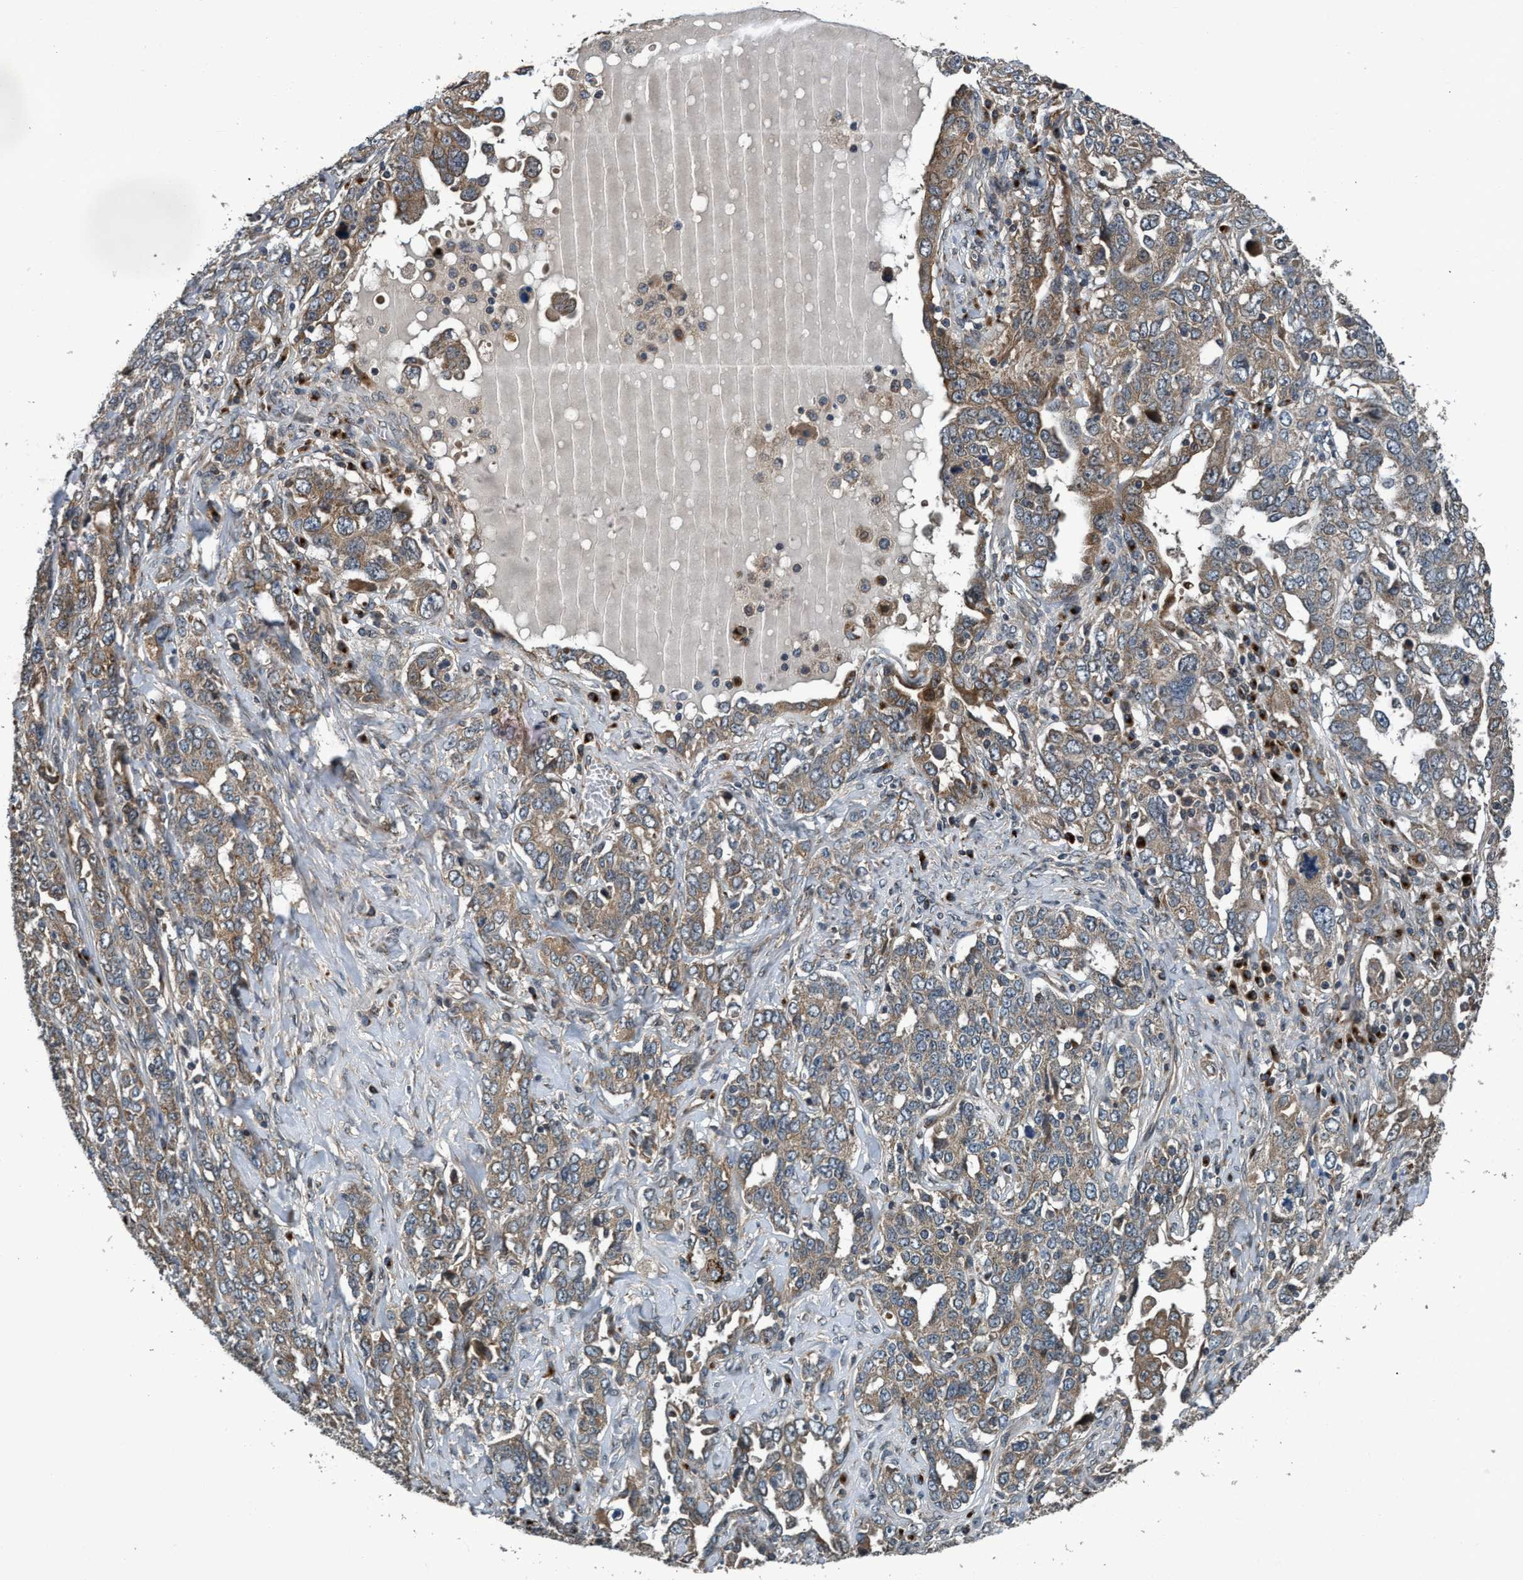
{"staining": {"intensity": "weak", "quantity": ">75%", "location": "cytoplasmic/membranous"}, "tissue": "ovarian cancer", "cell_type": "Tumor cells", "image_type": "cancer", "snomed": [{"axis": "morphology", "description": "Carcinoma, endometroid"}, {"axis": "topography", "description": "Ovary"}], "caption": "IHC of ovarian cancer shows low levels of weak cytoplasmic/membranous staining in approximately >75% of tumor cells.", "gene": "MACC1", "patient": {"sex": "female", "age": 62}}